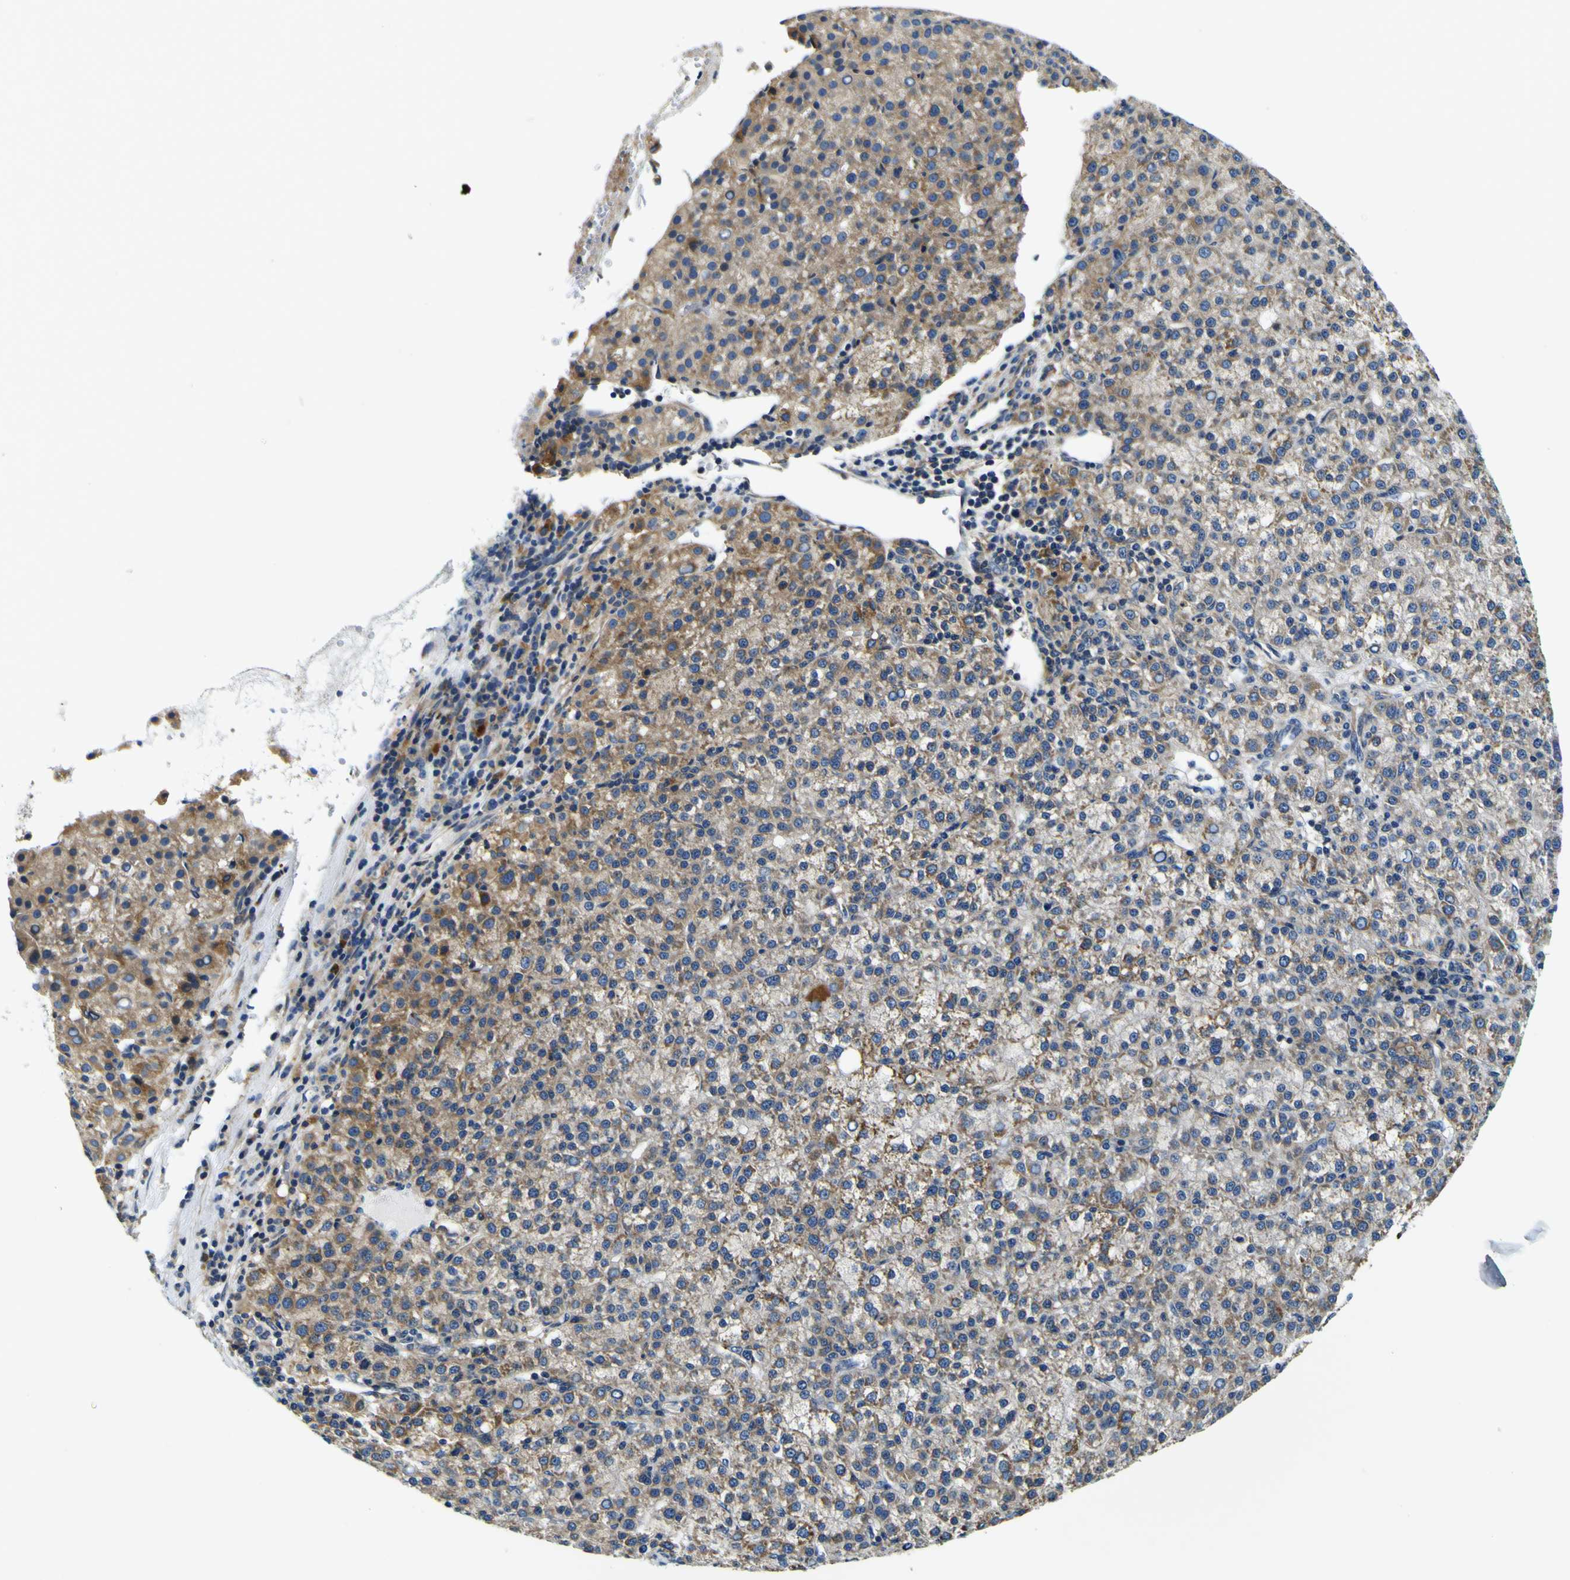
{"staining": {"intensity": "moderate", "quantity": ">75%", "location": "cytoplasmic/membranous"}, "tissue": "liver cancer", "cell_type": "Tumor cells", "image_type": "cancer", "snomed": [{"axis": "morphology", "description": "Carcinoma, Hepatocellular, NOS"}, {"axis": "topography", "description": "Liver"}], "caption": "This image shows liver cancer (hepatocellular carcinoma) stained with immunohistochemistry to label a protein in brown. The cytoplasmic/membranous of tumor cells show moderate positivity for the protein. Nuclei are counter-stained blue.", "gene": "CLSTN1", "patient": {"sex": "female", "age": 58}}